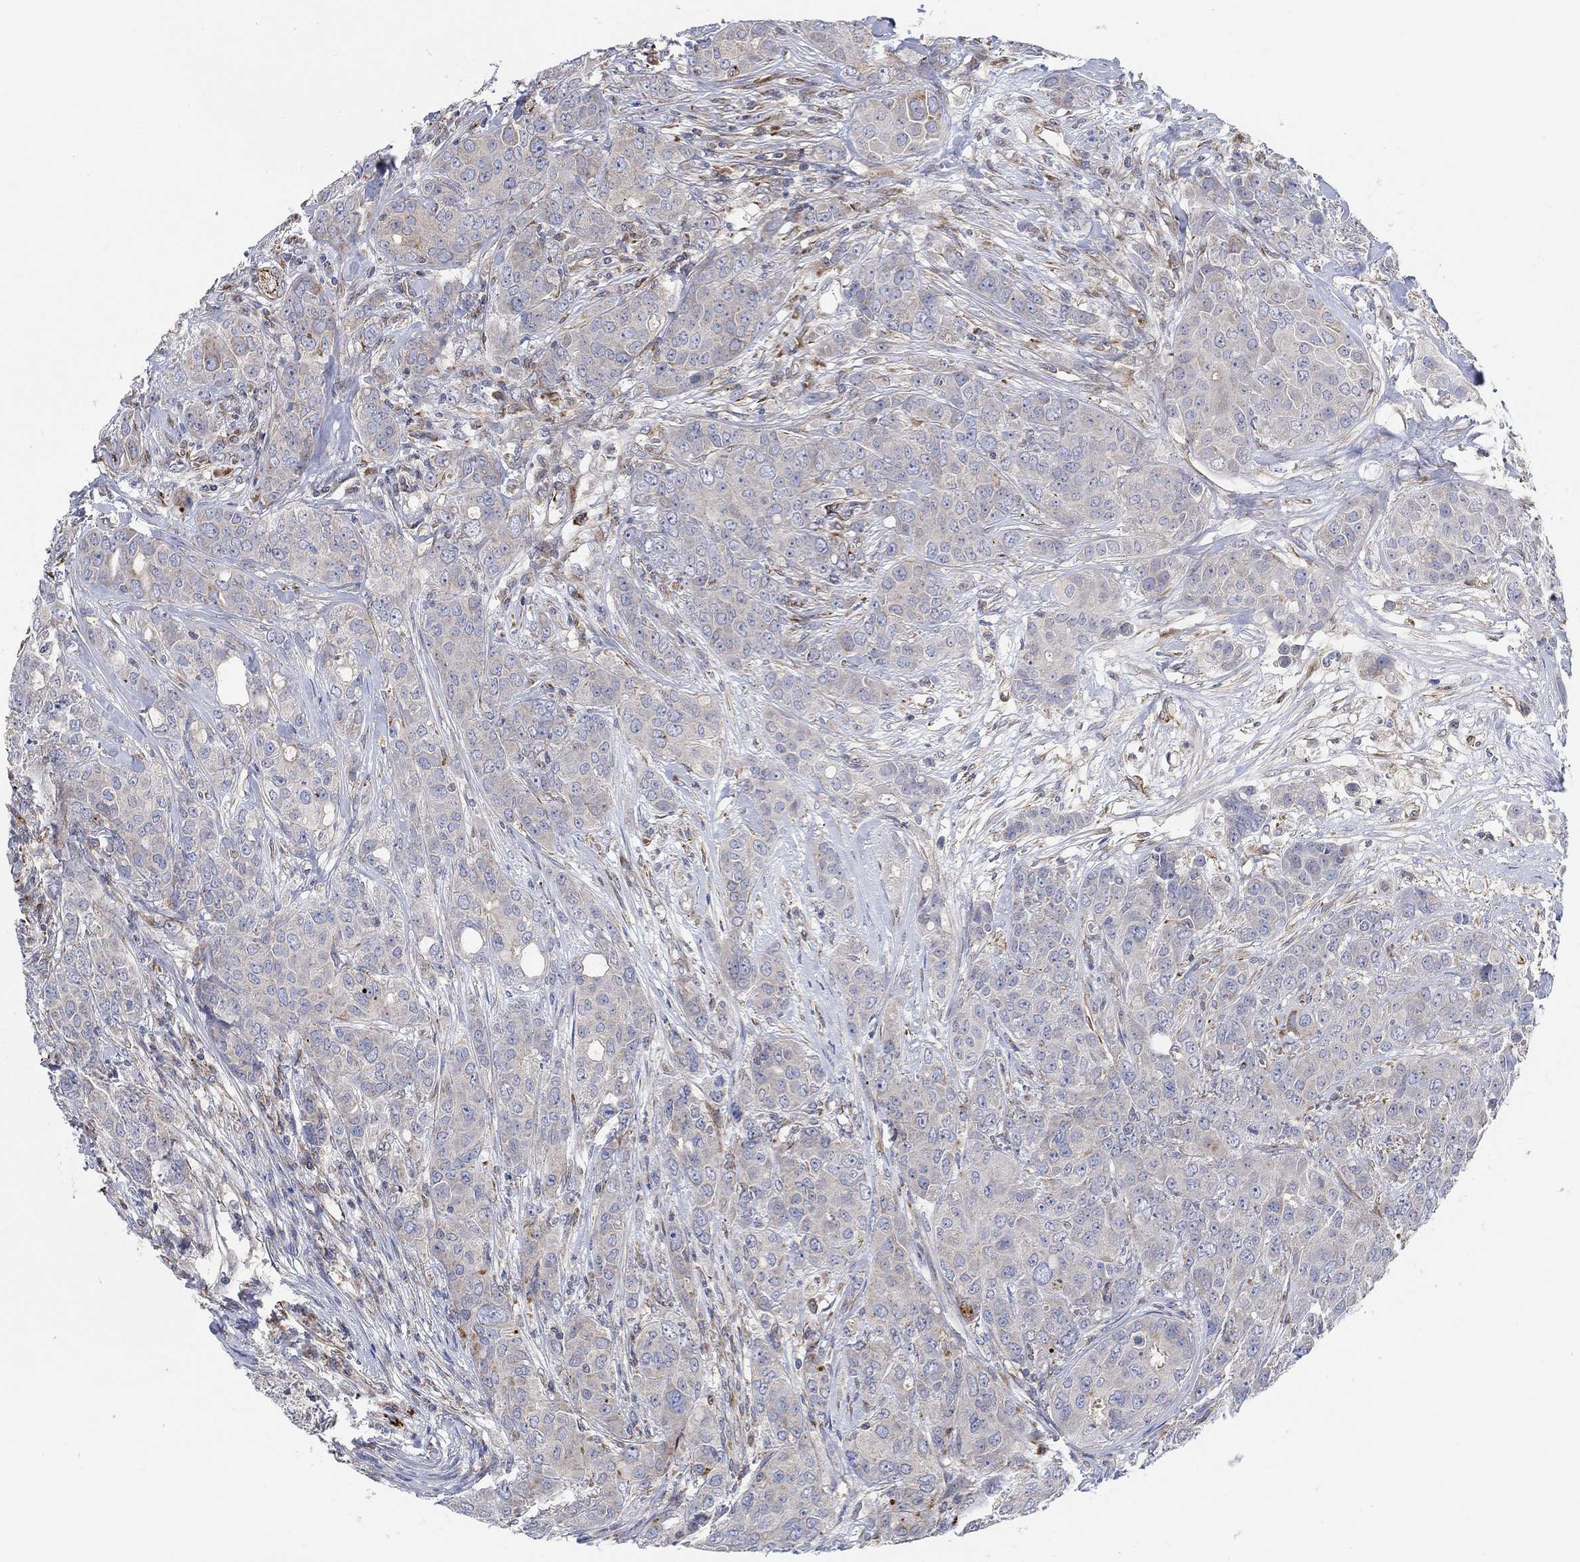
{"staining": {"intensity": "negative", "quantity": "none", "location": "none"}, "tissue": "breast cancer", "cell_type": "Tumor cells", "image_type": "cancer", "snomed": [{"axis": "morphology", "description": "Duct carcinoma"}, {"axis": "topography", "description": "Breast"}], "caption": "Immunohistochemistry (IHC) of human invasive ductal carcinoma (breast) exhibits no positivity in tumor cells. (Immunohistochemistry (IHC), brightfield microscopy, high magnification).", "gene": "CAMK1D", "patient": {"sex": "female", "age": 43}}